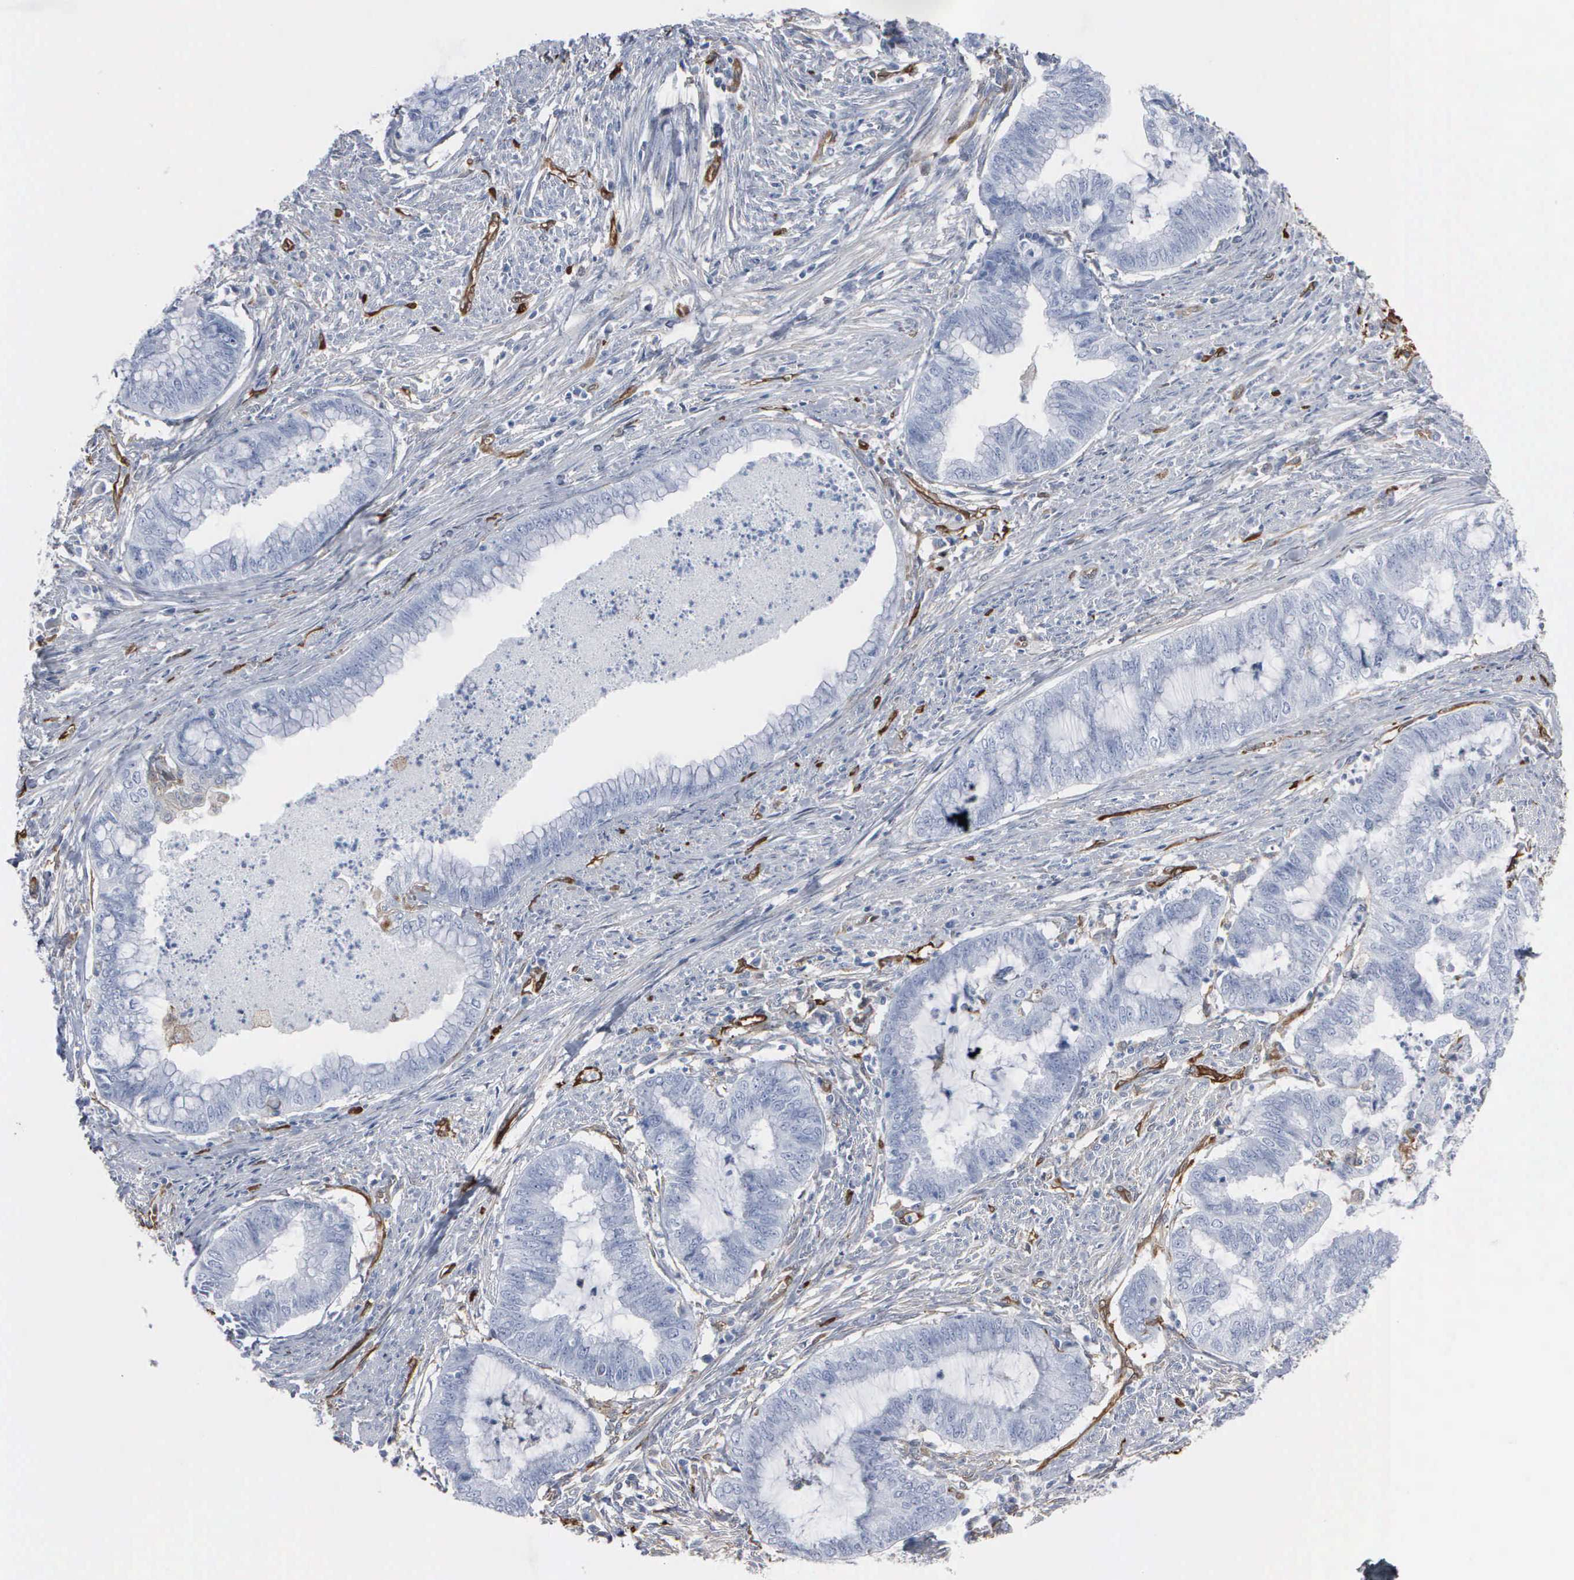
{"staining": {"intensity": "negative", "quantity": "none", "location": "none"}, "tissue": "endometrial cancer", "cell_type": "Tumor cells", "image_type": "cancer", "snomed": [{"axis": "morphology", "description": "Necrosis, NOS"}, {"axis": "morphology", "description": "Adenocarcinoma, NOS"}, {"axis": "topography", "description": "Endometrium"}], "caption": "Immunohistochemistry of endometrial cancer displays no staining in tumor cells.", "gene": "FSCN1", "patient": {"sex": "female", "age": 79}}